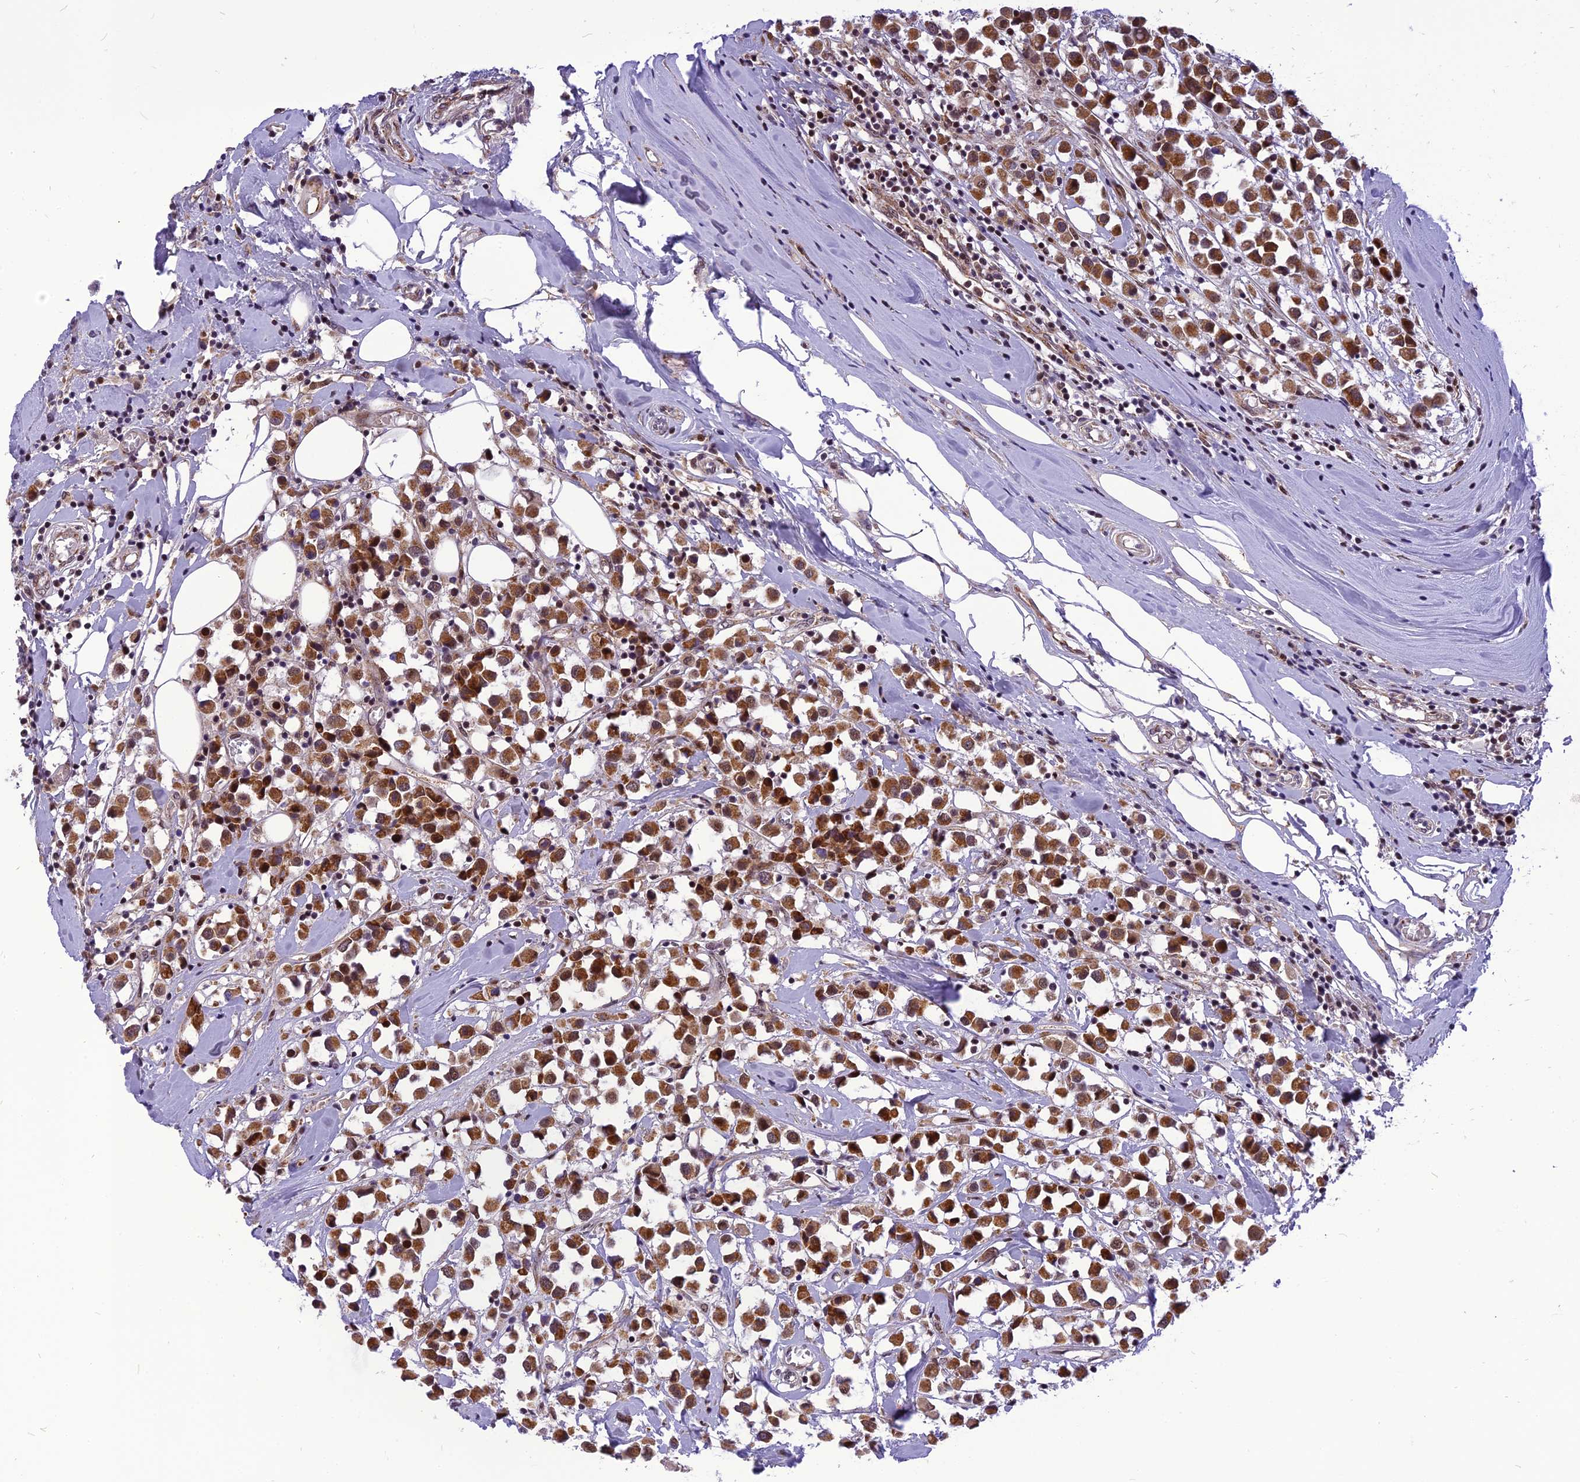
{"staining": {"intensity": "moderate", "quantity": ">75%", "location": "cytoplasmic/membranous,nuclear"}, "tissue": "breast cancer", "cell_type": "Tumor cells", "image_type": "cancer", "snomed": [{"axis": "morphology", "description": "Duct carcinoma"}, {"axis": "topography", "description": "Breast"}], "caption": "Immunohistochemical staining of breast cancer (infiltrating ductal carcinoma) reveals medium levels of moderate cytoplasmic/membranous and nuclear protein staining in approximately >75% of tumor cells. (brown staining indicates protein expression, while blue staining denotes nuclei).", "gene": "CMC1", "patient": {"sex": "female", "age": 61}}